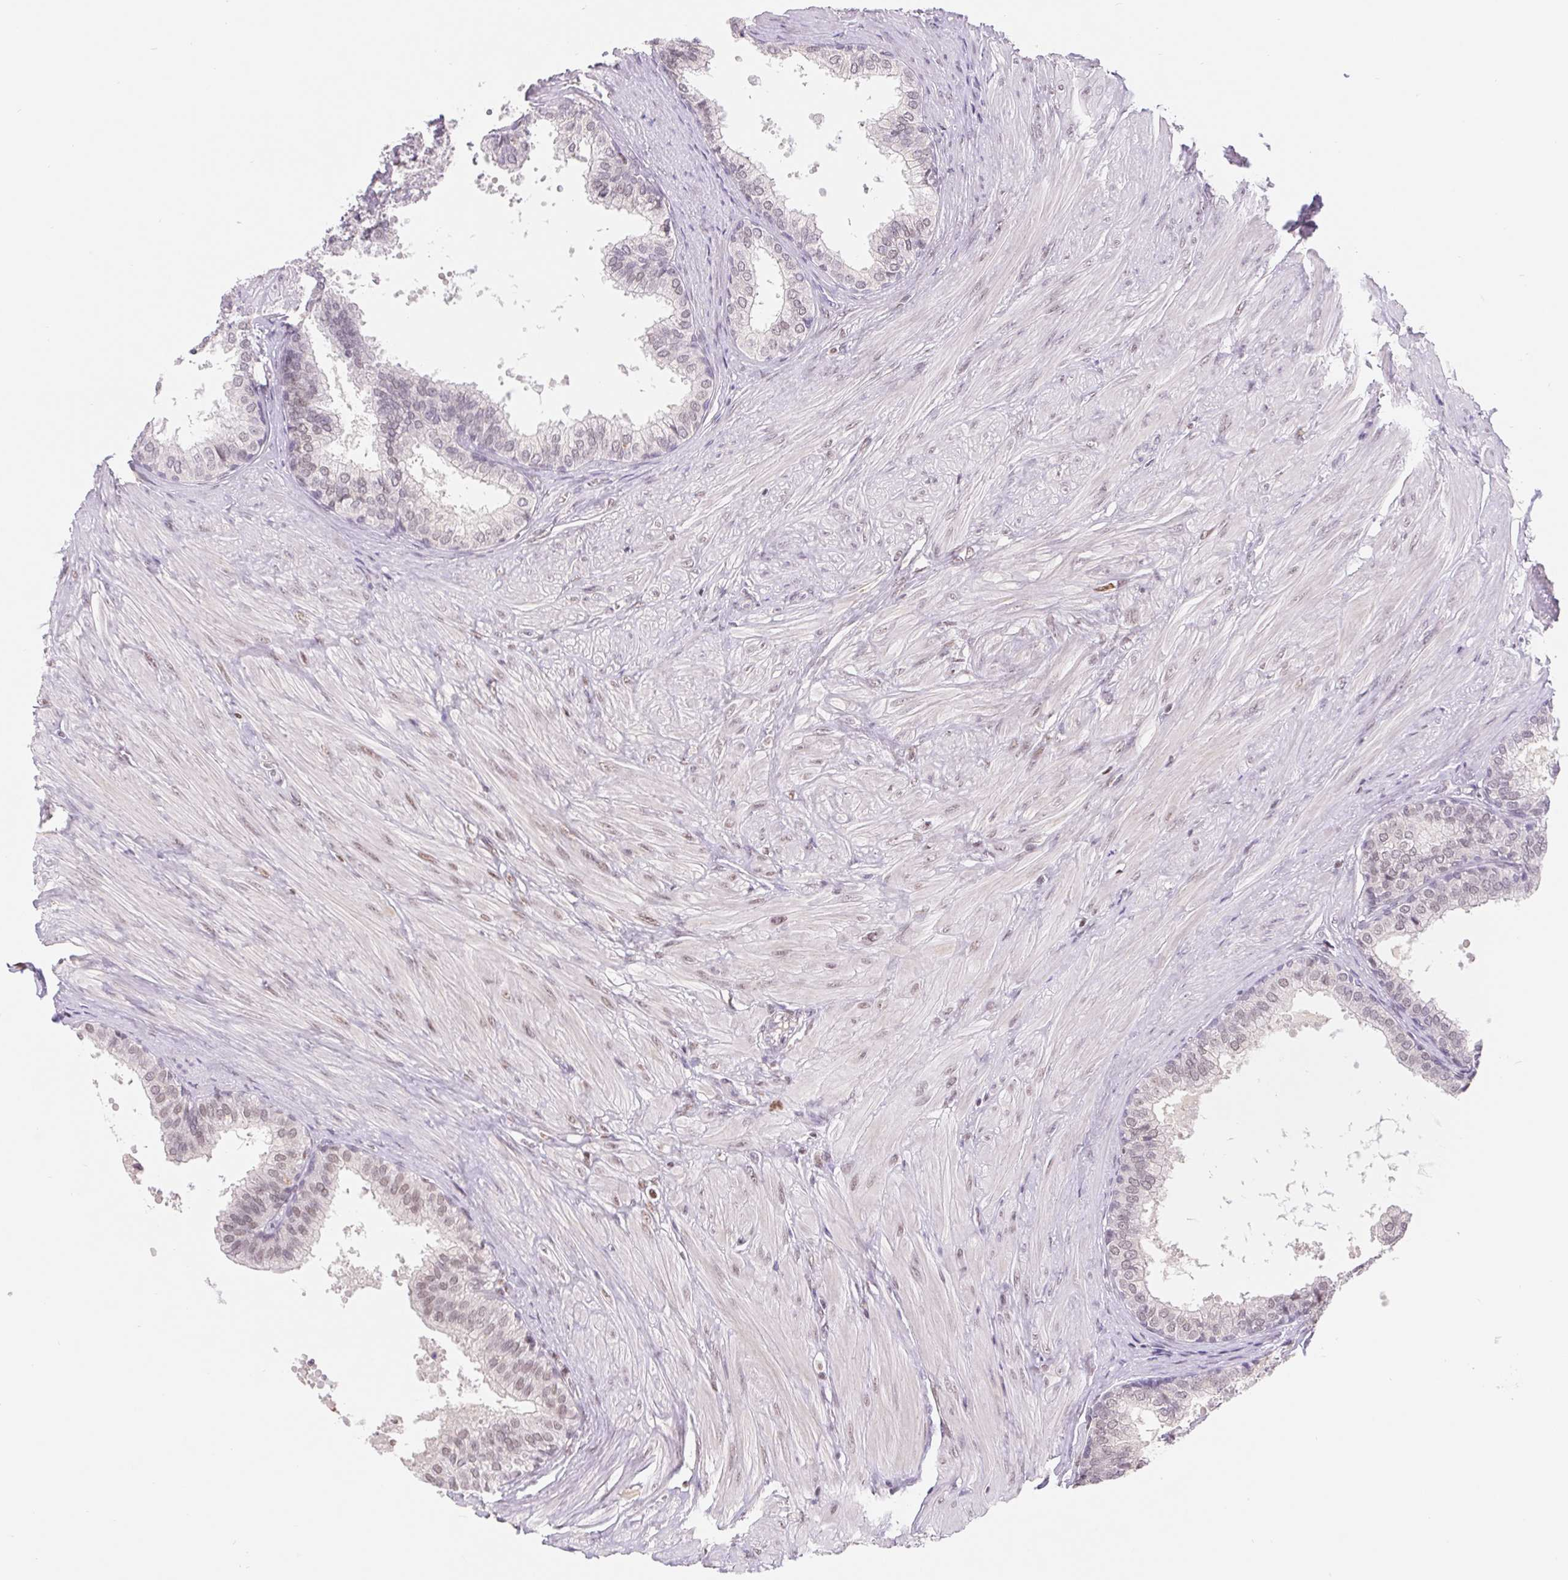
{"staining": {"intensity": "weak", "quantity": "25%-75%", "location": "nuclear"}, "tissue": "prostate", "cell_type": "Glandular cells", "image_type": "normal", "snomed": [{"axis": "morphology", "description": "Normal tissue, NOS"}, {"axis": "topography", "description": "Prostate"}, {"axis": "topography", "description": "Peripheral nerve tissue"}], "caption": "Weak nuclear staining for a protein is seen in approximately 25%-75% of glandular cells of normal prostate using immunohistochemistry (IHC).", "gene": "TRERF1", "patient": {"sex": "male", "age": 55}}